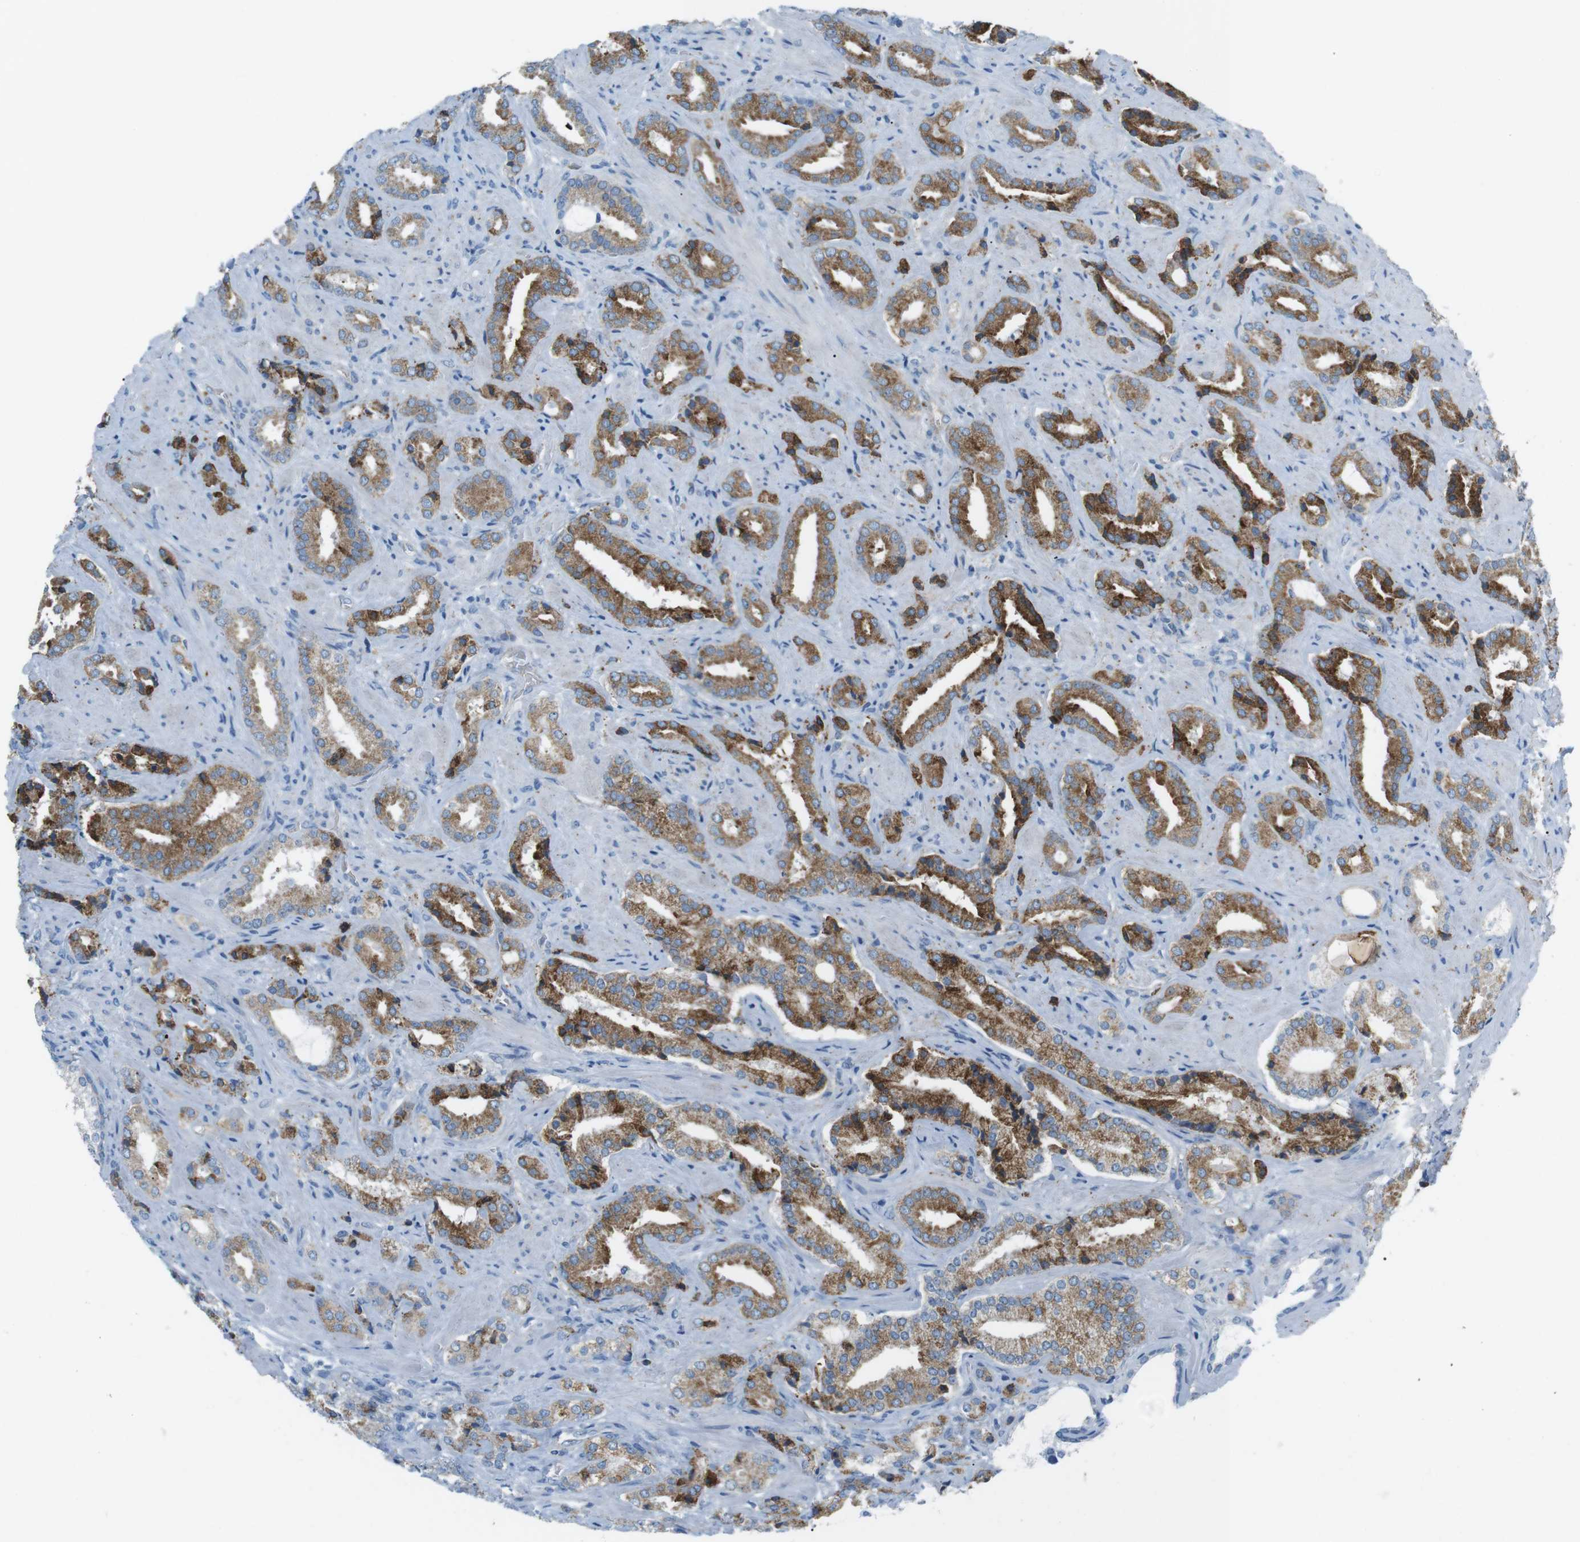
{"staining": {"intensity": "moderate", "quantity": ">75%", "location": "cytoplasmic/membranous"}, "tissue": "prostate cancer", "cell_type": "Tumor cells", "image_type": "cancer", "snomed": [{"axis": "morphology", "description": "Adenocarcinoma, High grade"}, {"axis": "topography", "description": "Prostate"}], "caption": "Brown immunohistochemical staining in human prostate high-grade adenocarcinoma shows moderate cytoplasmic/membranous positivity in about >75% of tumor cells. The protein is stained brown, and the nuclei are stained in blue (DAB IHC with brightfield microscopy, high magnification).", "gene": "VAMP1", "patient": {"sex": "male", "age": 64}}